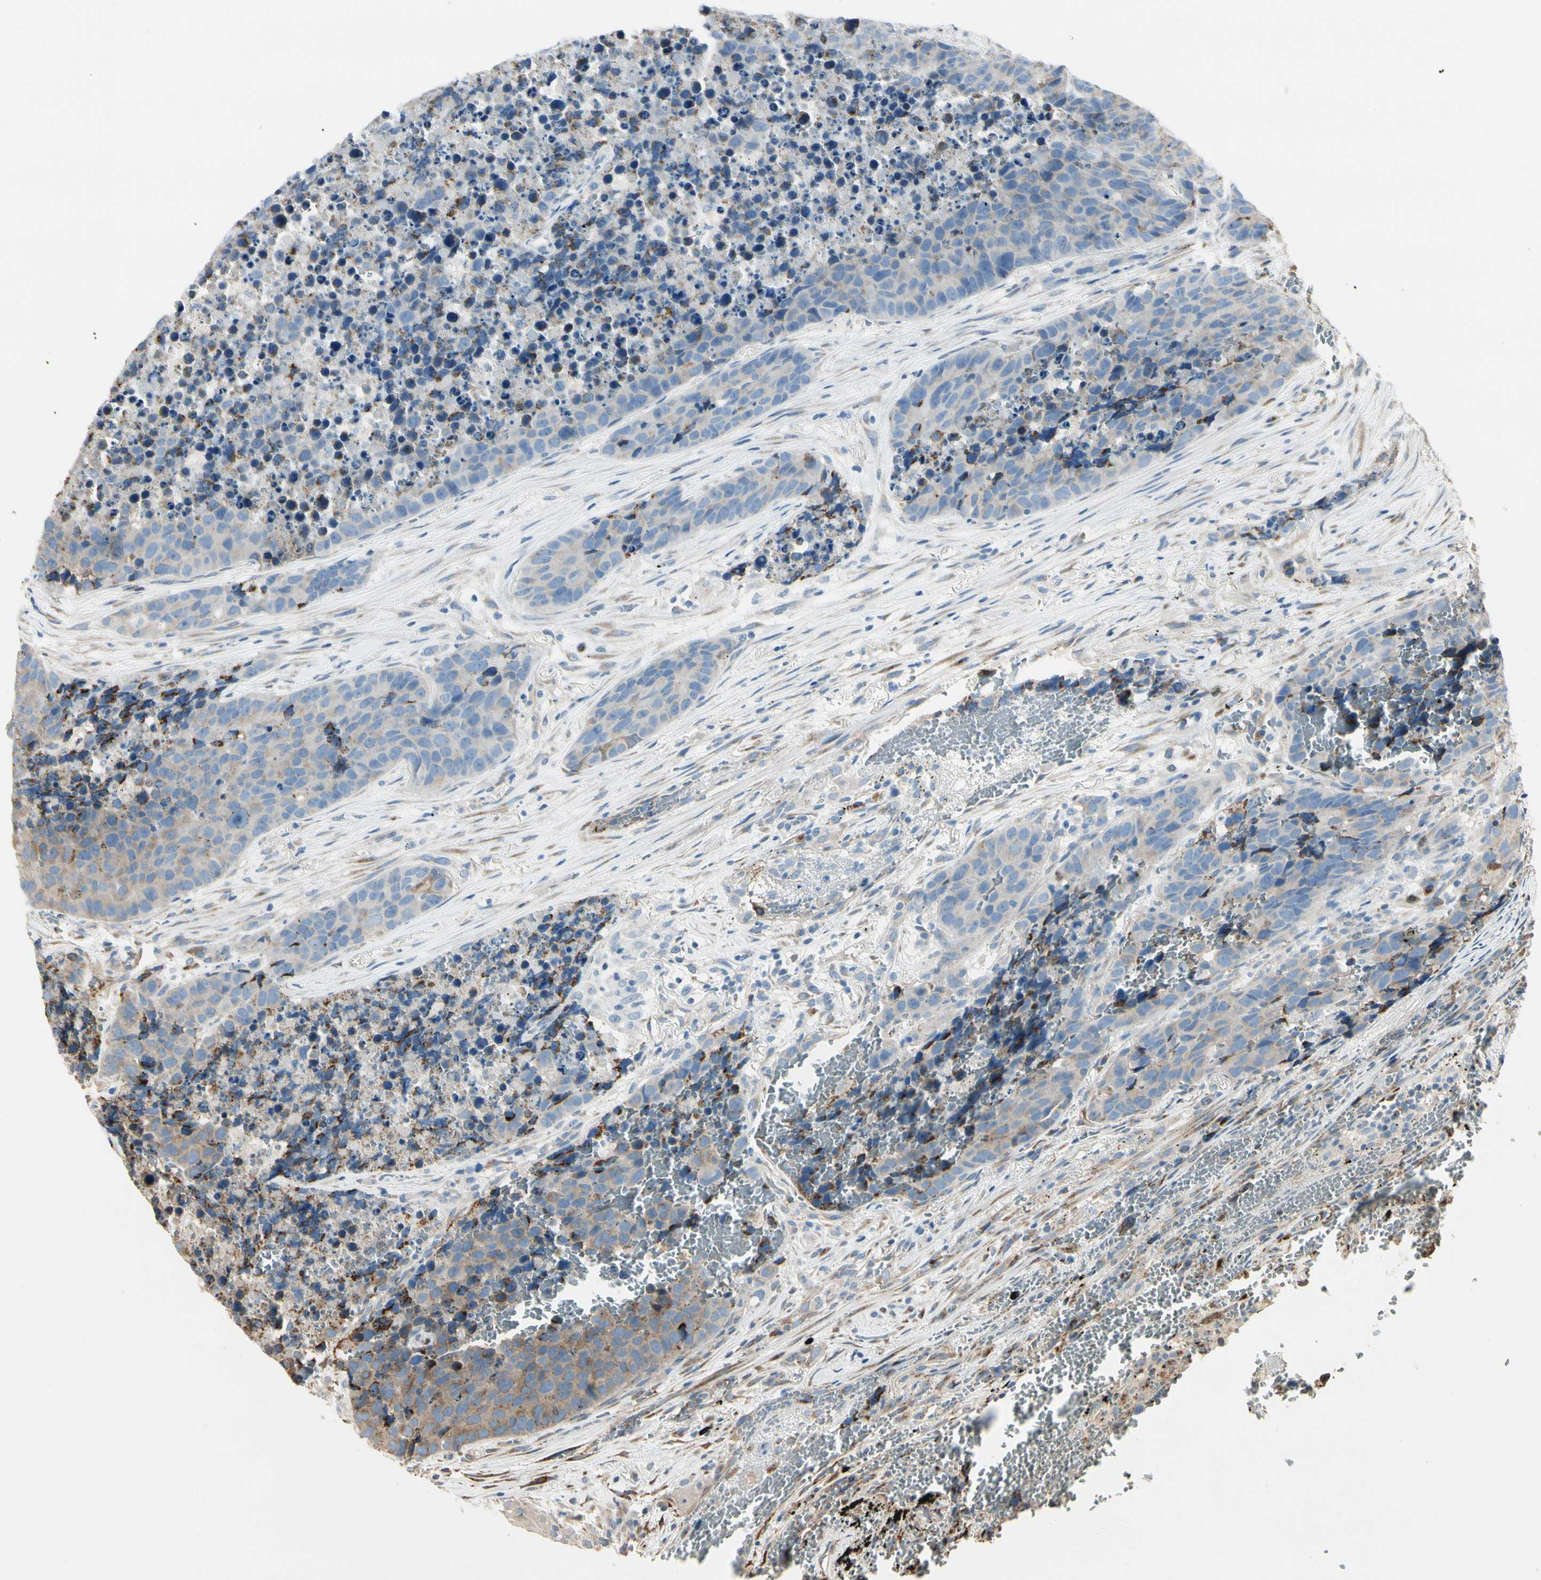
{"staining": {"intensity": "weak", "quantity": "<25%", "location": "cytoplasmic/membranous"}, "tissue": "carcinoid", "cell_type": "Tumor cells", "image_type": "cancer", "snomed": [{"axis": "morphology", "description": "Carcinoid, malignant, NOS"}, {"axis": "topography", "description": "Lung"}], "caption": "An image of carcinoid (malignant) stained for a protein reveals no brown staining in tumor cells.", "gene": "NUCB2", "patient": {"sex": "male", "age": 60}}